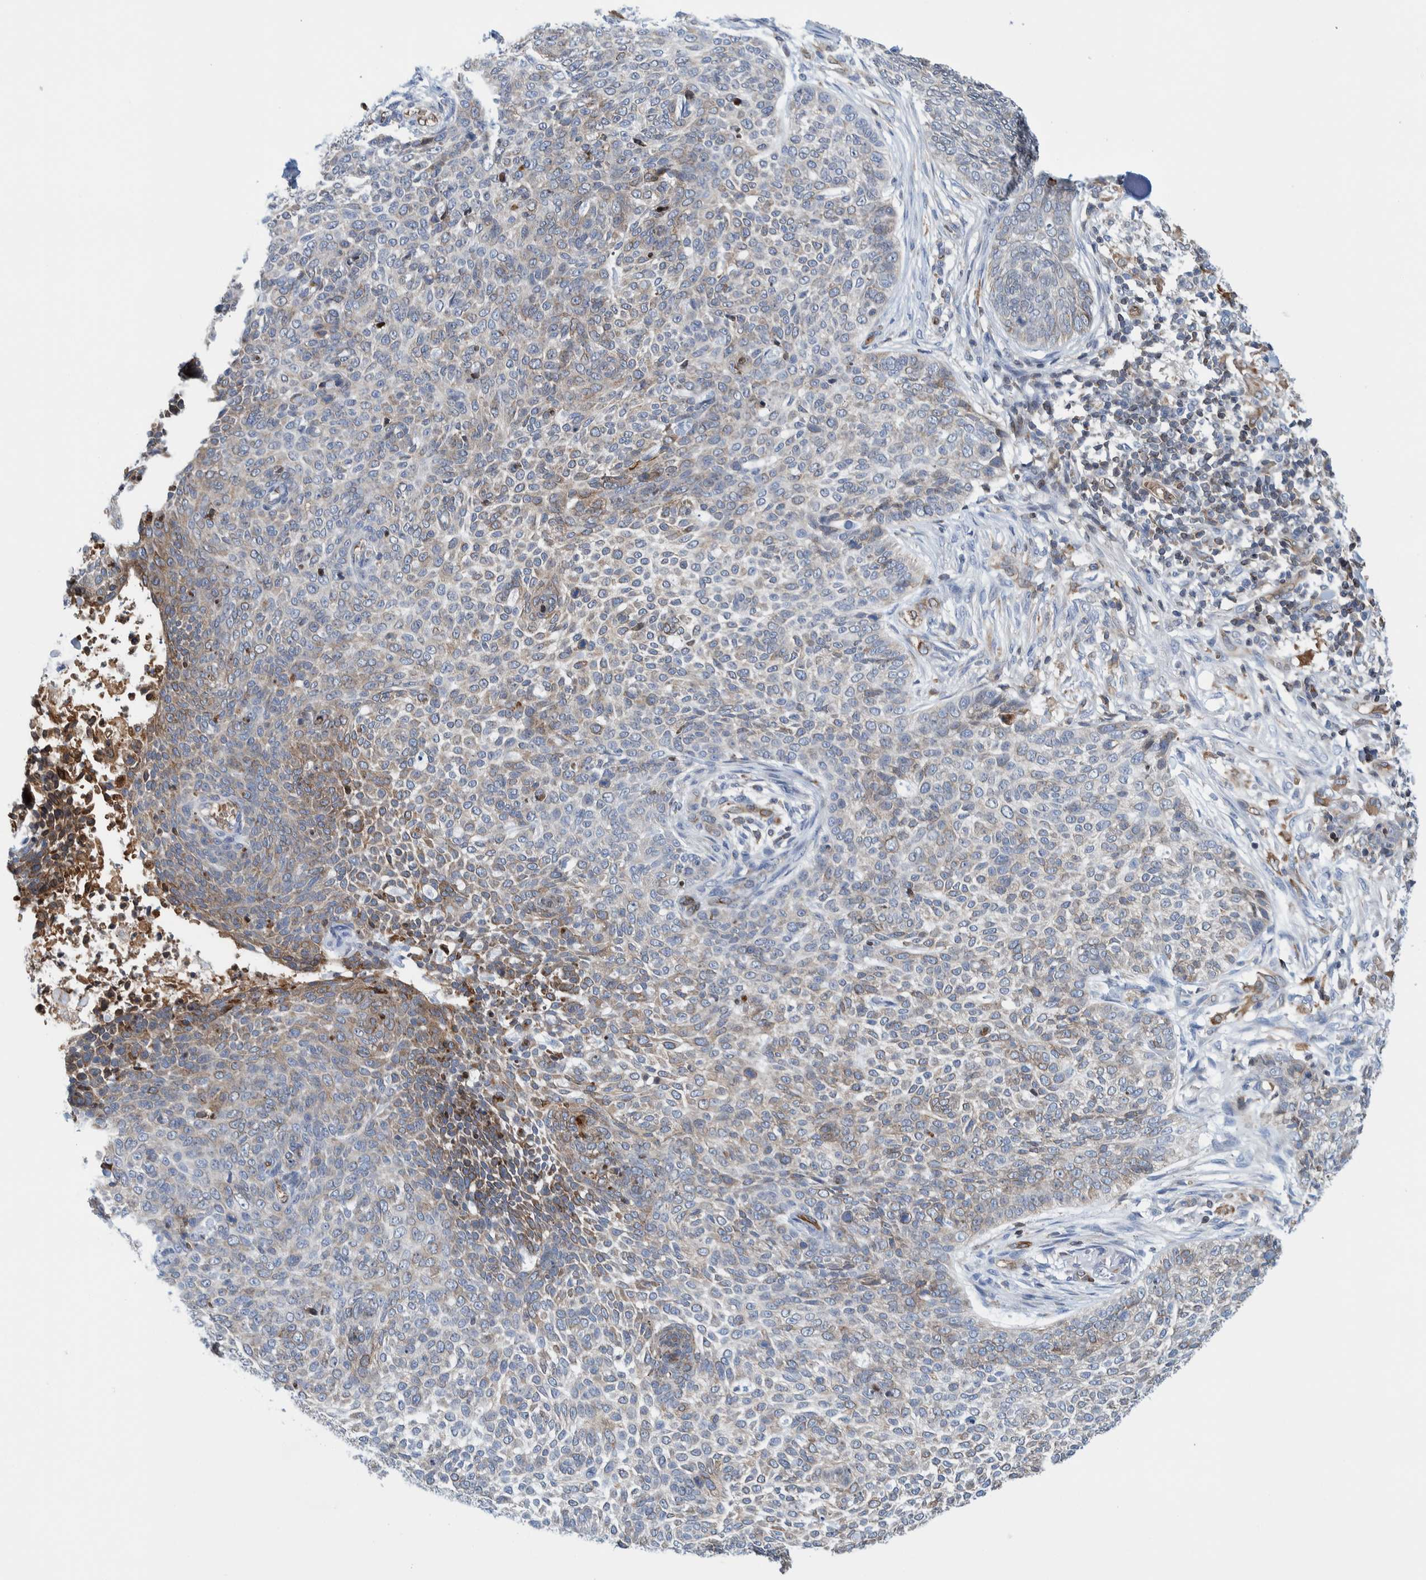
{"staining": {"intensity": "weak", "quantity": "<25%", "location": "cytoplasmic/membranous"}, "tissue": "skin cancer", "cell_type": "Tumor cells", "image_type": "cancer", "snomed": [{"axis": "morphology", "description": "Basal cell carcinoma"}, {"axis": "topography", "description": "Skin"}], "caption": "A histopathology image of human skin basal cell carcinoma is negative for staining in tumor cells.", "gene": "THEM6", "patient": {"sex": "female", "age": 64}}